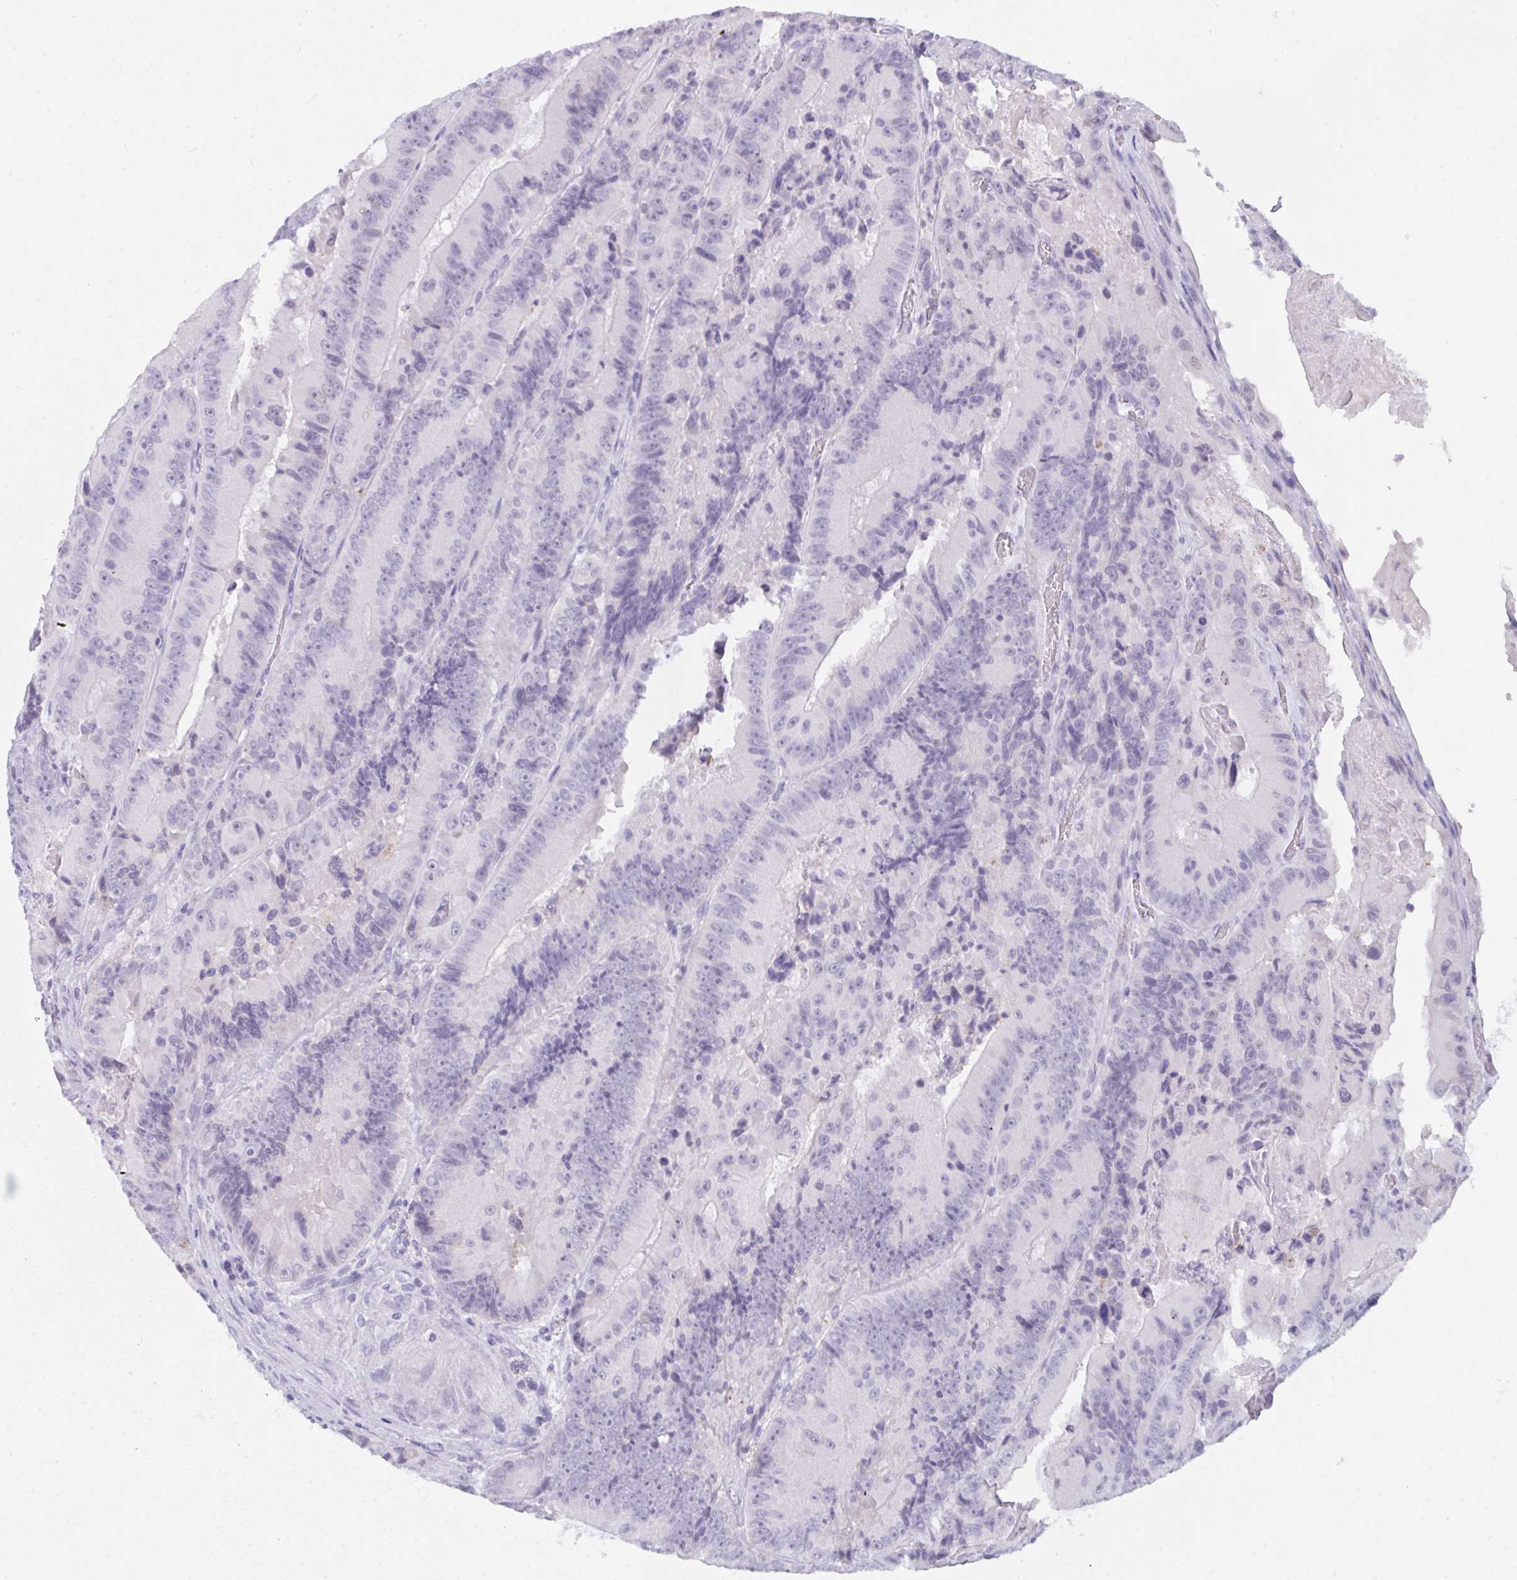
{"staining": {"intensity": "negative", "quantity": "none", "location": "none"}, "tissue": "colorectal cancer", "cell_type": "Tumor cells", "image_type": "cancer", "snomed": [{"axis": "morphology", "description": "Adenocarcinoma, NOS"}, {"axis": "topography", "description": "Colon"}], "caption": "Immunohistochemistry image of colorectal cancer stained for a protein (brown), which shows no positivity in tumor cells.", "gene": "PRDM9", "patient": {"sex": "female", "age": 86}}